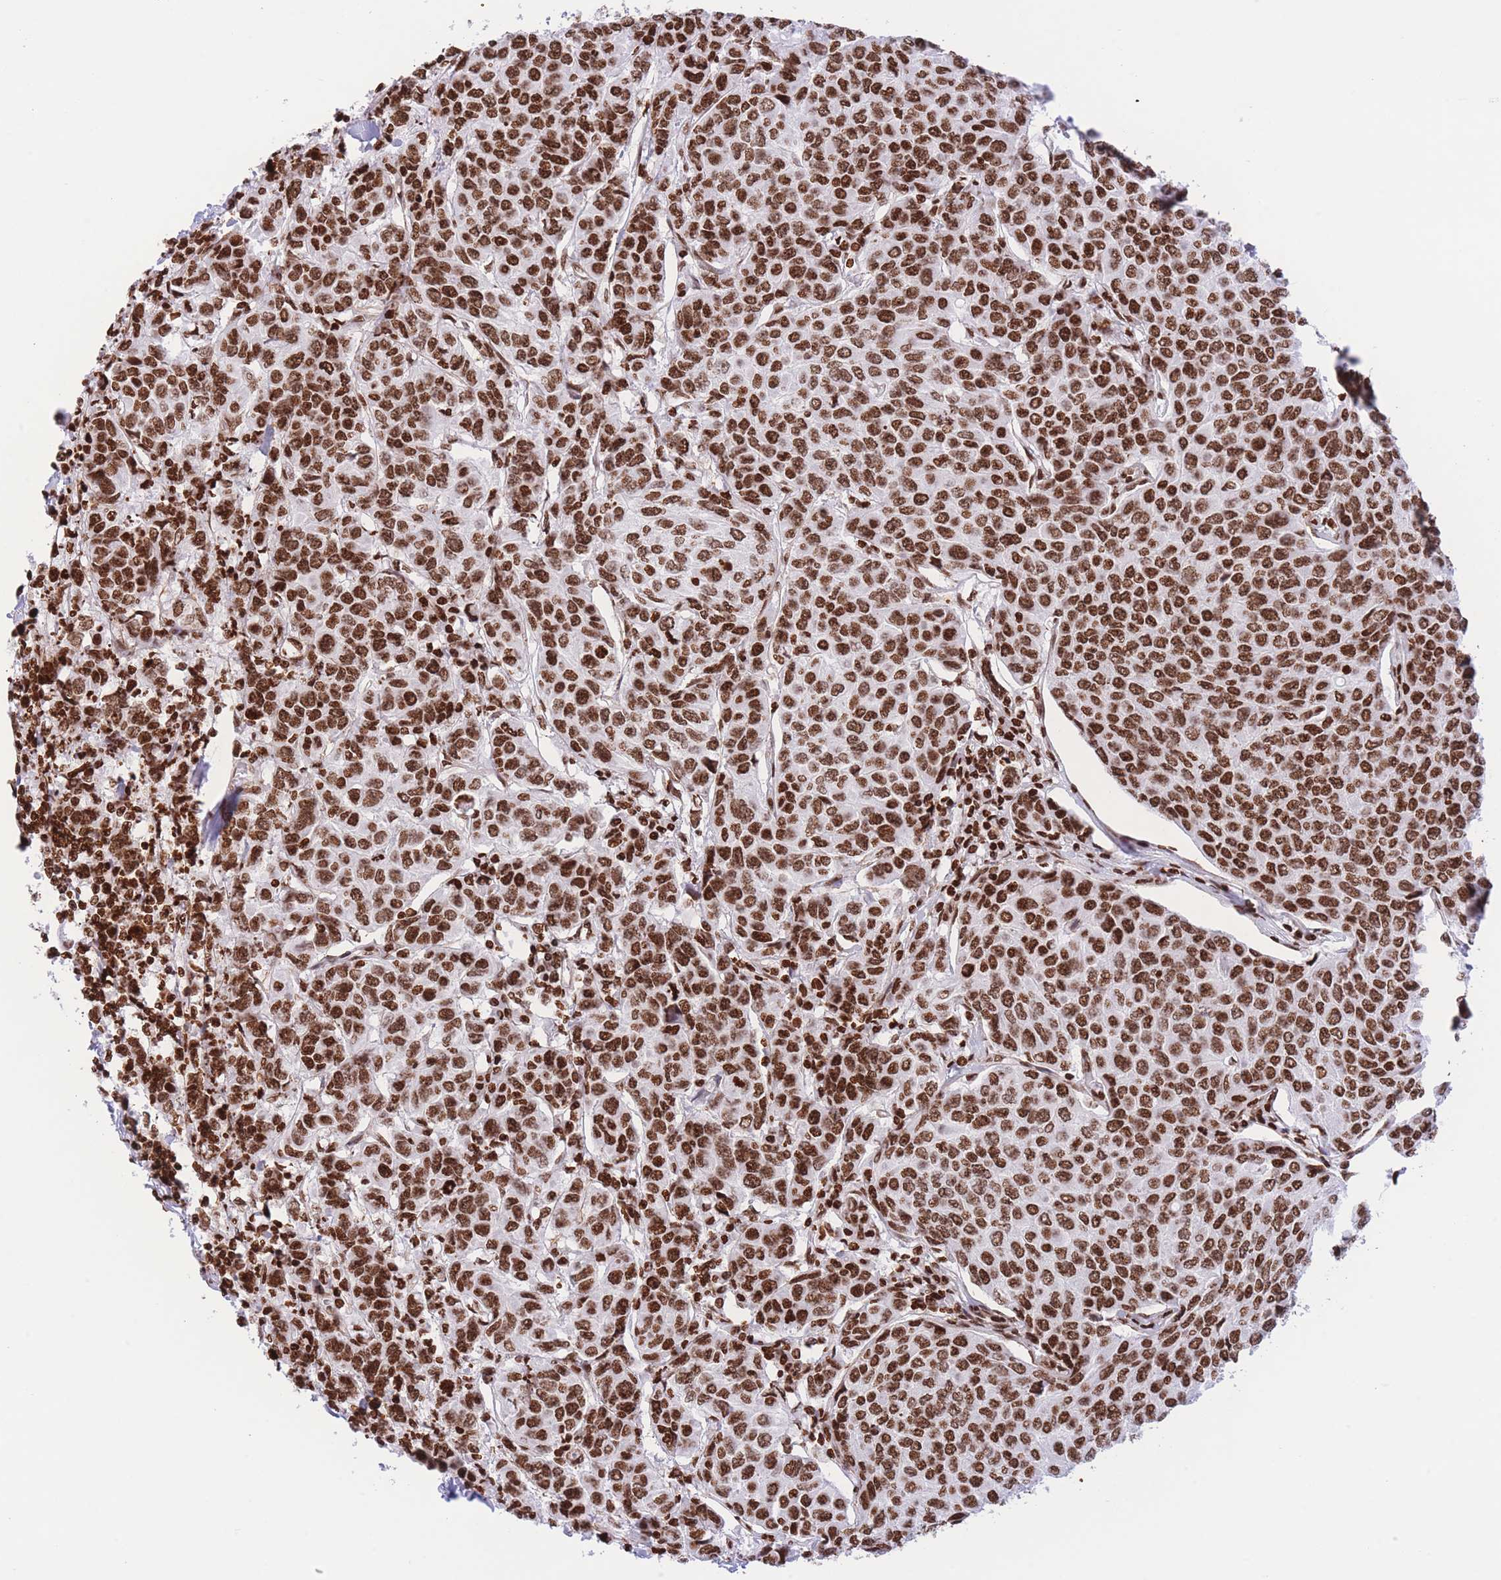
{"staining": {"intensity": "strong", "quantity": ">75%", "location": "nuclear"}, "tissue": "breast cancer", "cell_type": "Tumor cells", "image_type": "cancer", "snomed": [{"axis": "morphology", "description": "Duct carcinoma"}, {"axis": "topography", "description": "Breast"}], "caption": "Breast cancer (infiltrating ductal carcinoma) stained with immunohistochemistry displays strong nuclear positivity in about >75% of tumor cells.", "gene": "H2BC11", "patient": {"sex": "female", "age": 55}}